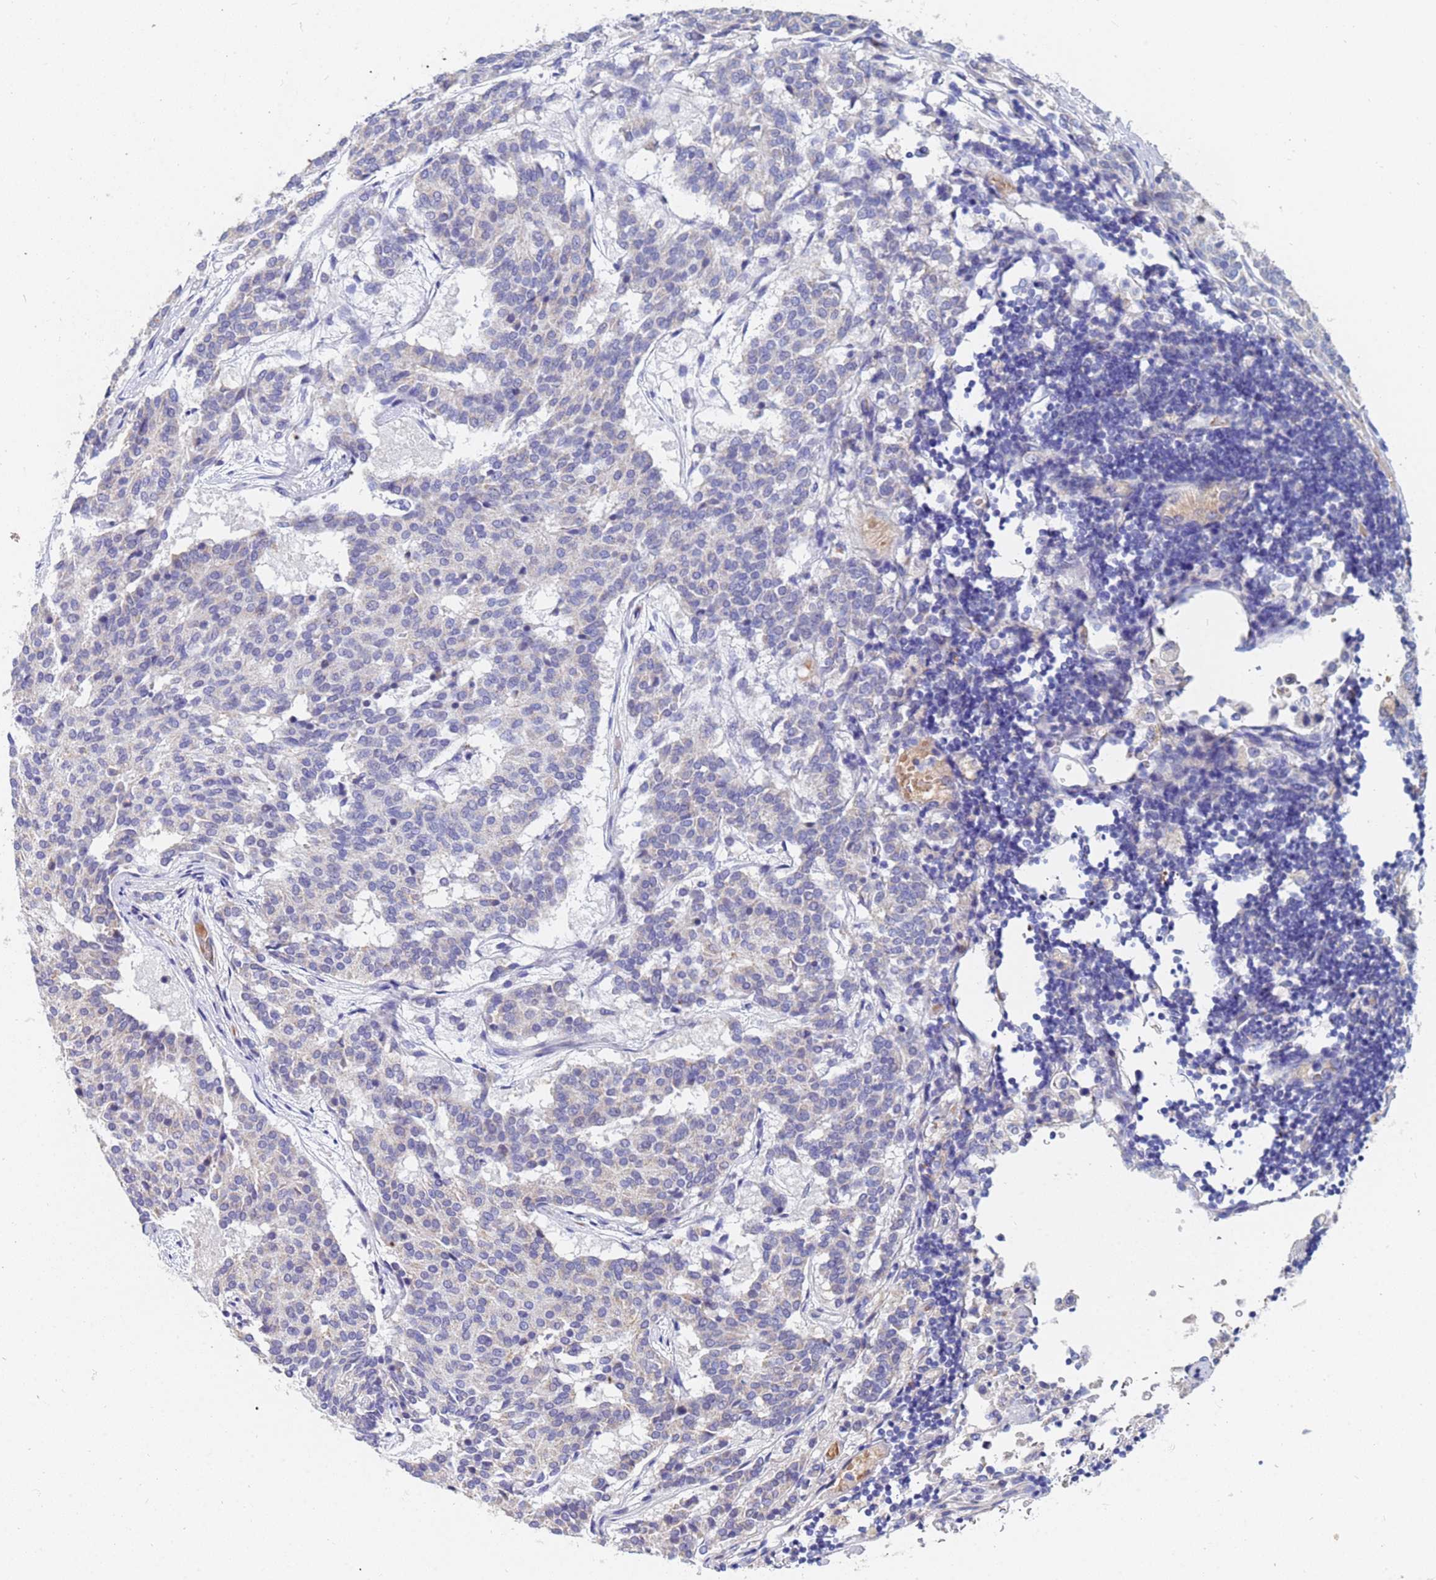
{"staining": {"intensity": "negative", "quantity": "none", "location": "none"}, "tissue": "carcinoid", "cell_type": "Tumor cells", "image_type": "cancer", "snomed": [{"axis": "morphology", "description": "Carcinoid, malignant, NOS"}, {"axis": "topography", "description": "Pancreas"}], "caption": "The IHC micrograph has no significant expression in tumor cells of malignant carcinoid tissue.", "gene": "IHO1", "patient": {"sex": "female", "age": 54}}